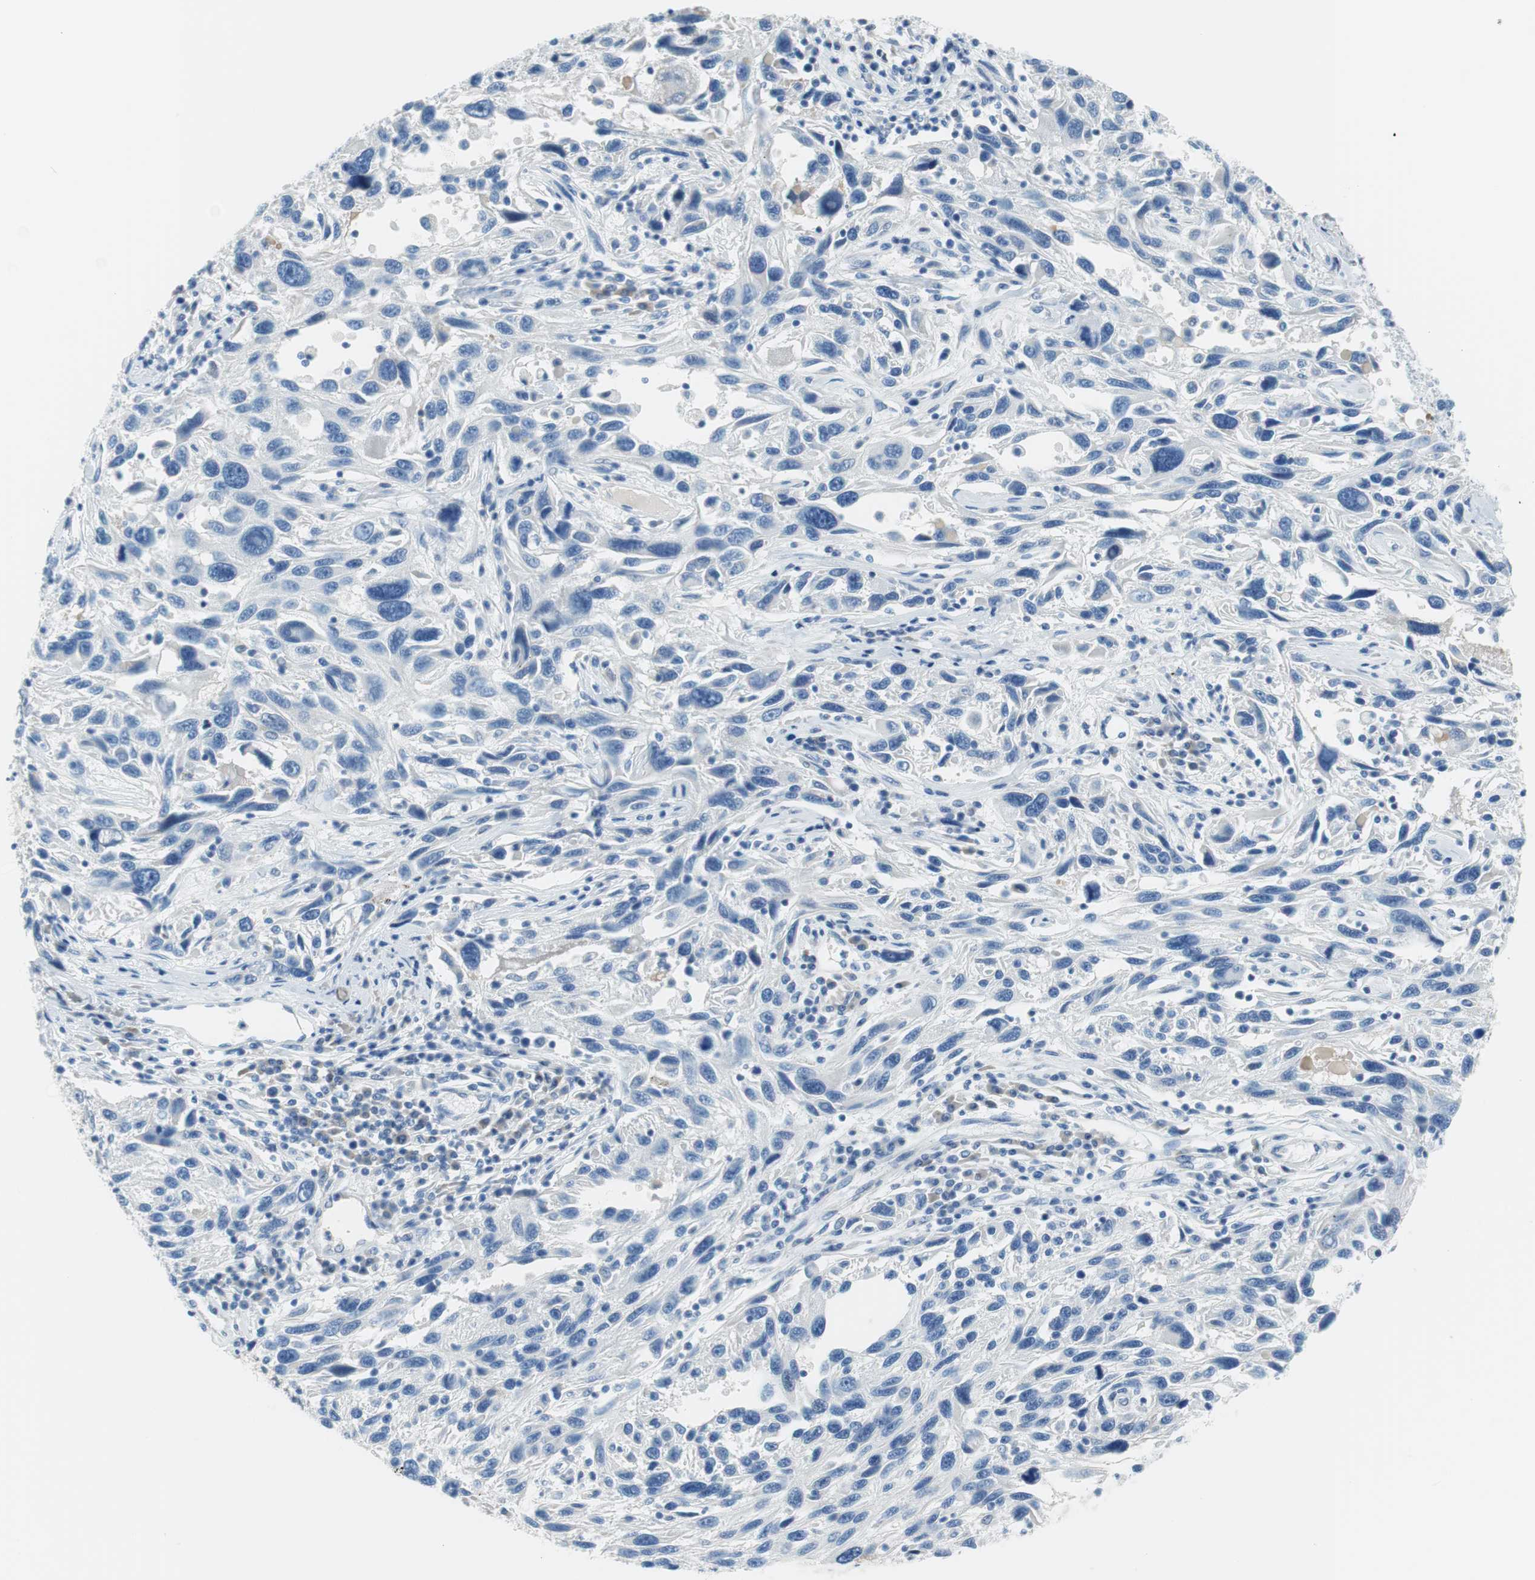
{"staining": {"intensity": "negative", "quantity": "none", "location": "none"}, "tissue": "melanoma", "cell_type": "Tumor cells", "image_type": "cancer", "snomed": [{"axis": "morphology", "description": "Malignant melanoma, NOS"}, {"axis": "topography", "description": "Skin"}], "caption": "IHC micrograph of malignant melanoma stained for a protein (brown), which demonstrates no positivity in tumor cells.", "gene": "MYH1", "patient": {"sex": "male", "age": 53}}